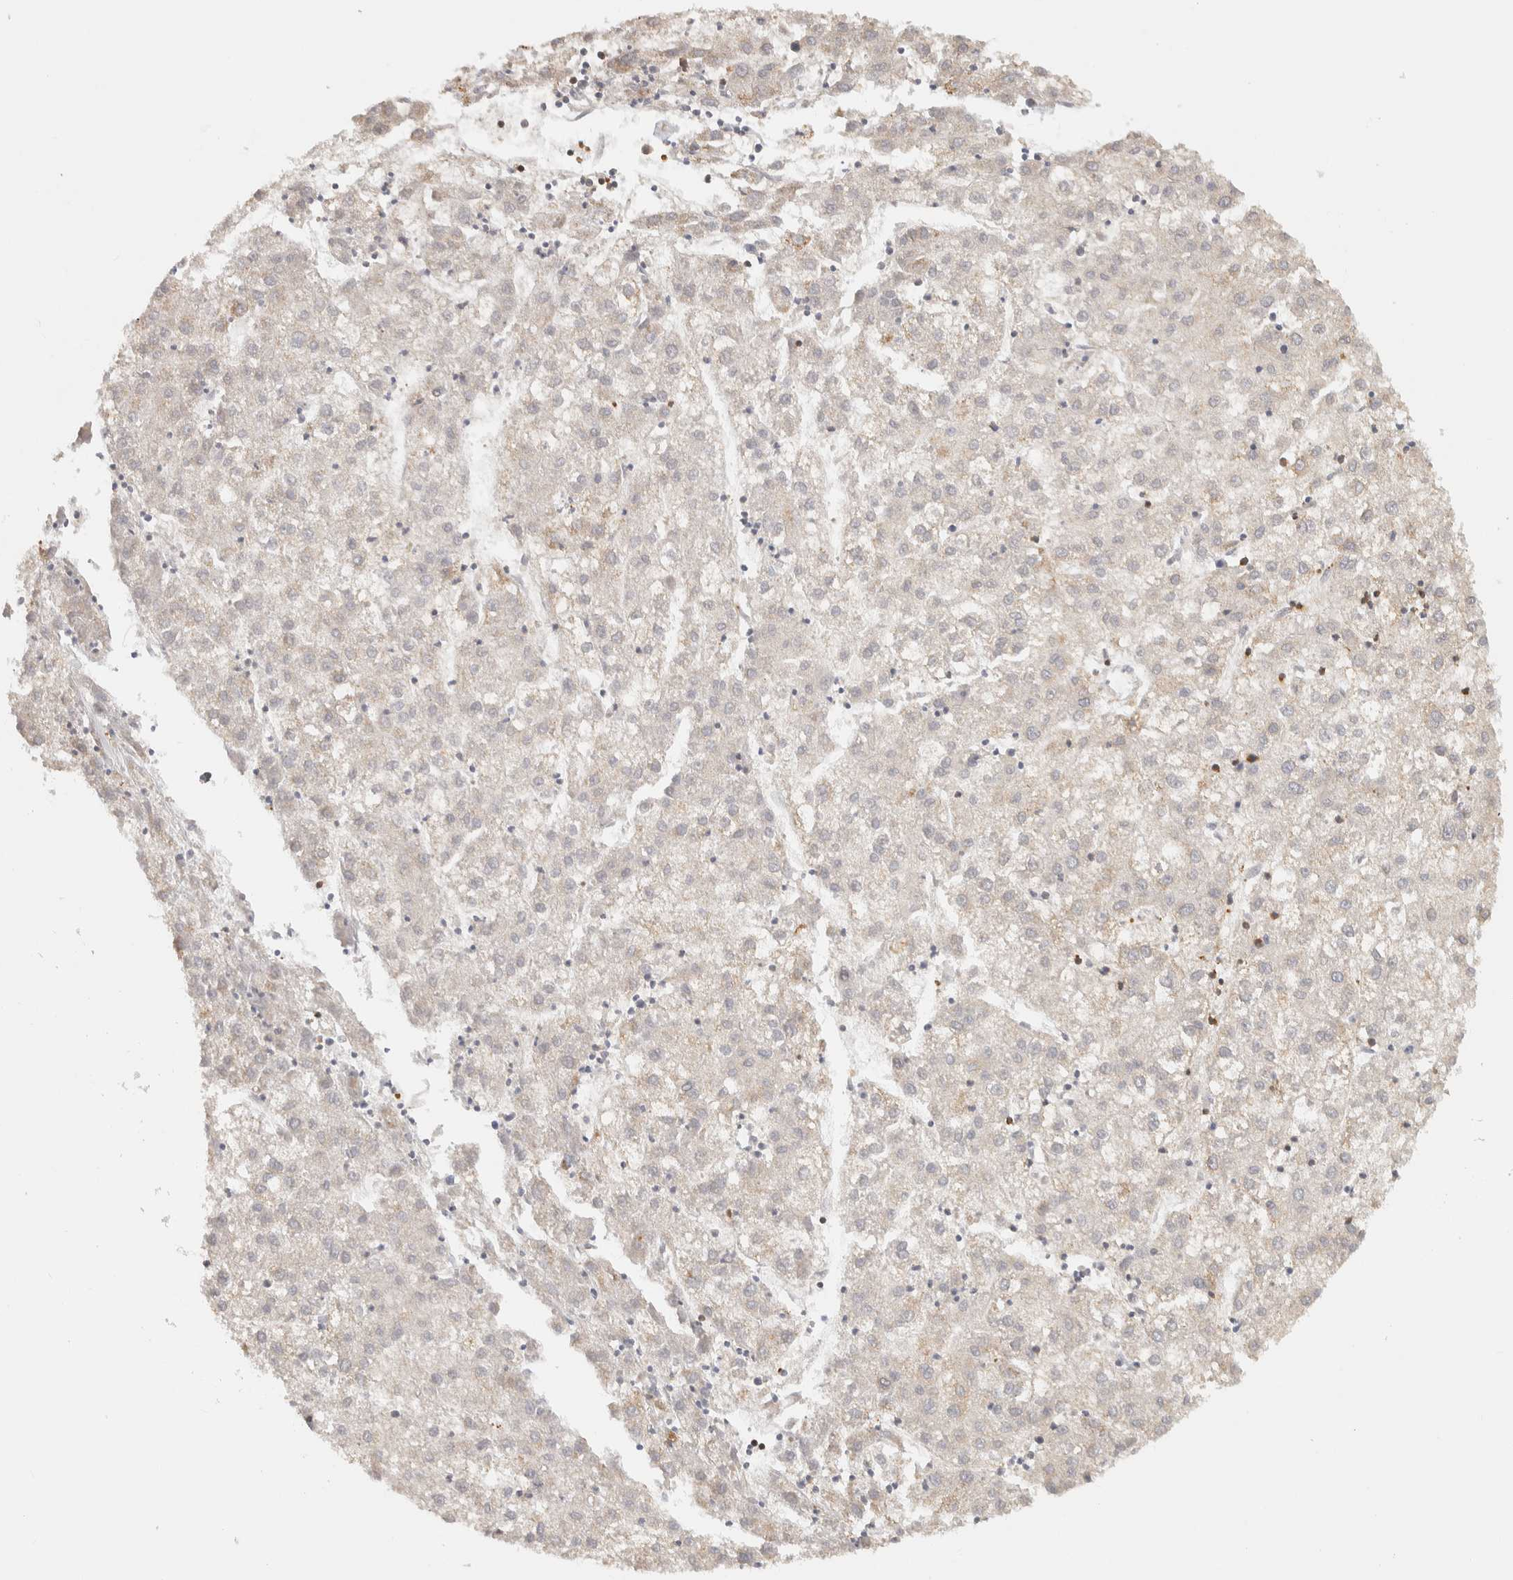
{"staining": {"intensity": "negative", "quantity": "none", "location": "none"}, "tissue": "liver cancer", "cell_type": "Tumor cells", "image_type": "cancer", "snomed": [{"axis": "morphology", "description": "Carcinoma, Hepatocellular, NOS"}, {"axis": "topography", "description": "Liver"}], "caption": "The histopathology image demonstrates no significant staining in tumor cells of liver cancer. (DAB (3,3'-diaminobenzidine) IHC with hematoxylin counter stain).", "gene": "RUNDC1", "patient": {"sex": "male", "age": 72}}